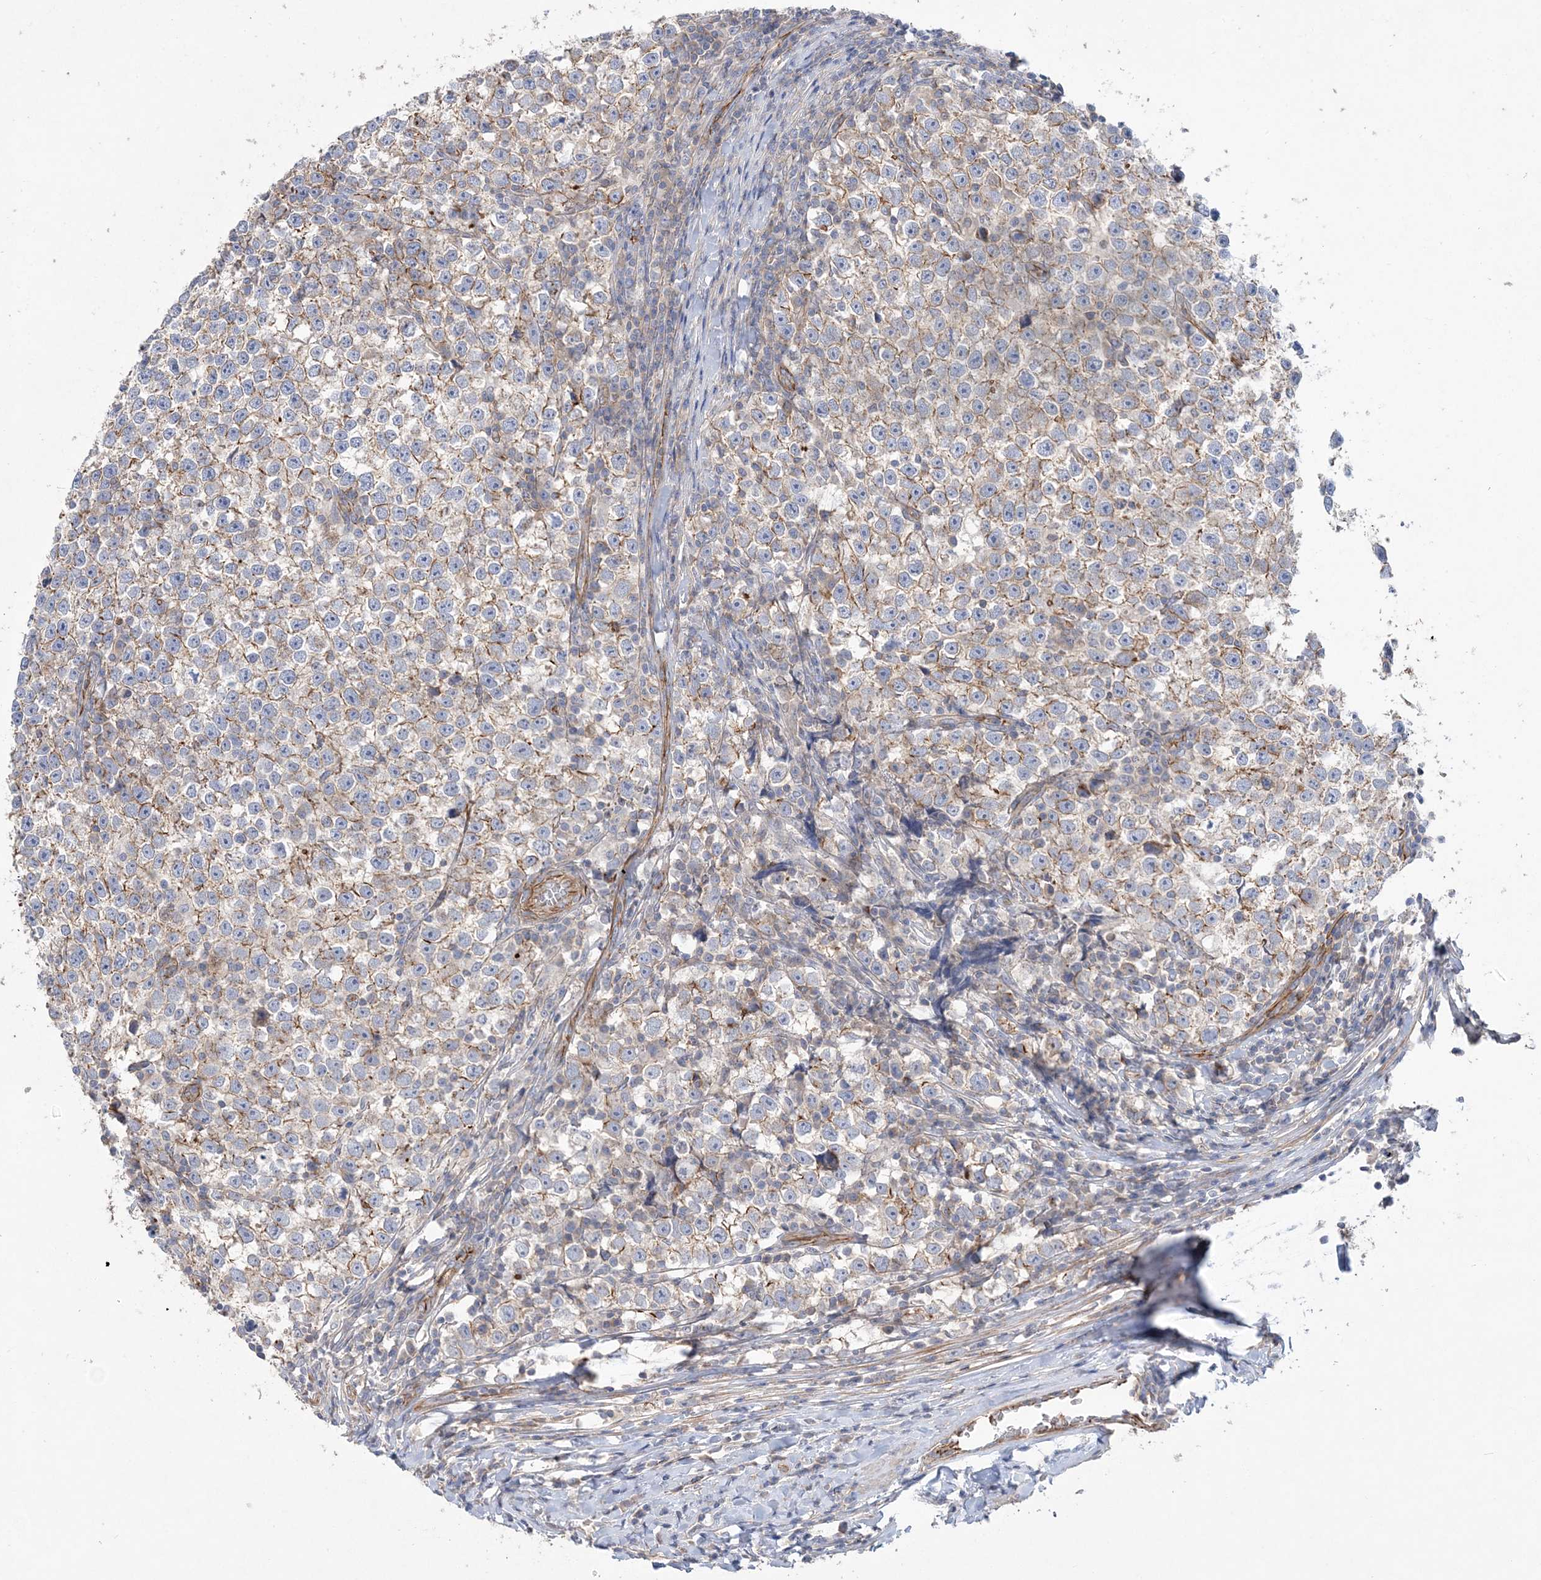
{"staining": {"intensity": "weak", "quantity": "<25%", "location": "cytoplasmic/membranous"}, "tissue": "testis cancer", "cell_type": "Tumor cells", "image_type": "cancer", "snomed": [{"axis": "morphology", "description": "Normal tissue, NOS"}, {"axis": "morphology", "description": "Seminoma, NOS"}, {"axis": "topography", "description": "Testis"}], "caption": "Immunohistochemistry (IHC) of human seminoma (testis) displays no staining in tumor cells. (DAB immunohistochemistry (IHC) visualized using brightfield microscopy, high magnification).", "gene": "PIGC", "patient": {"sex": "male", "age": 43}}